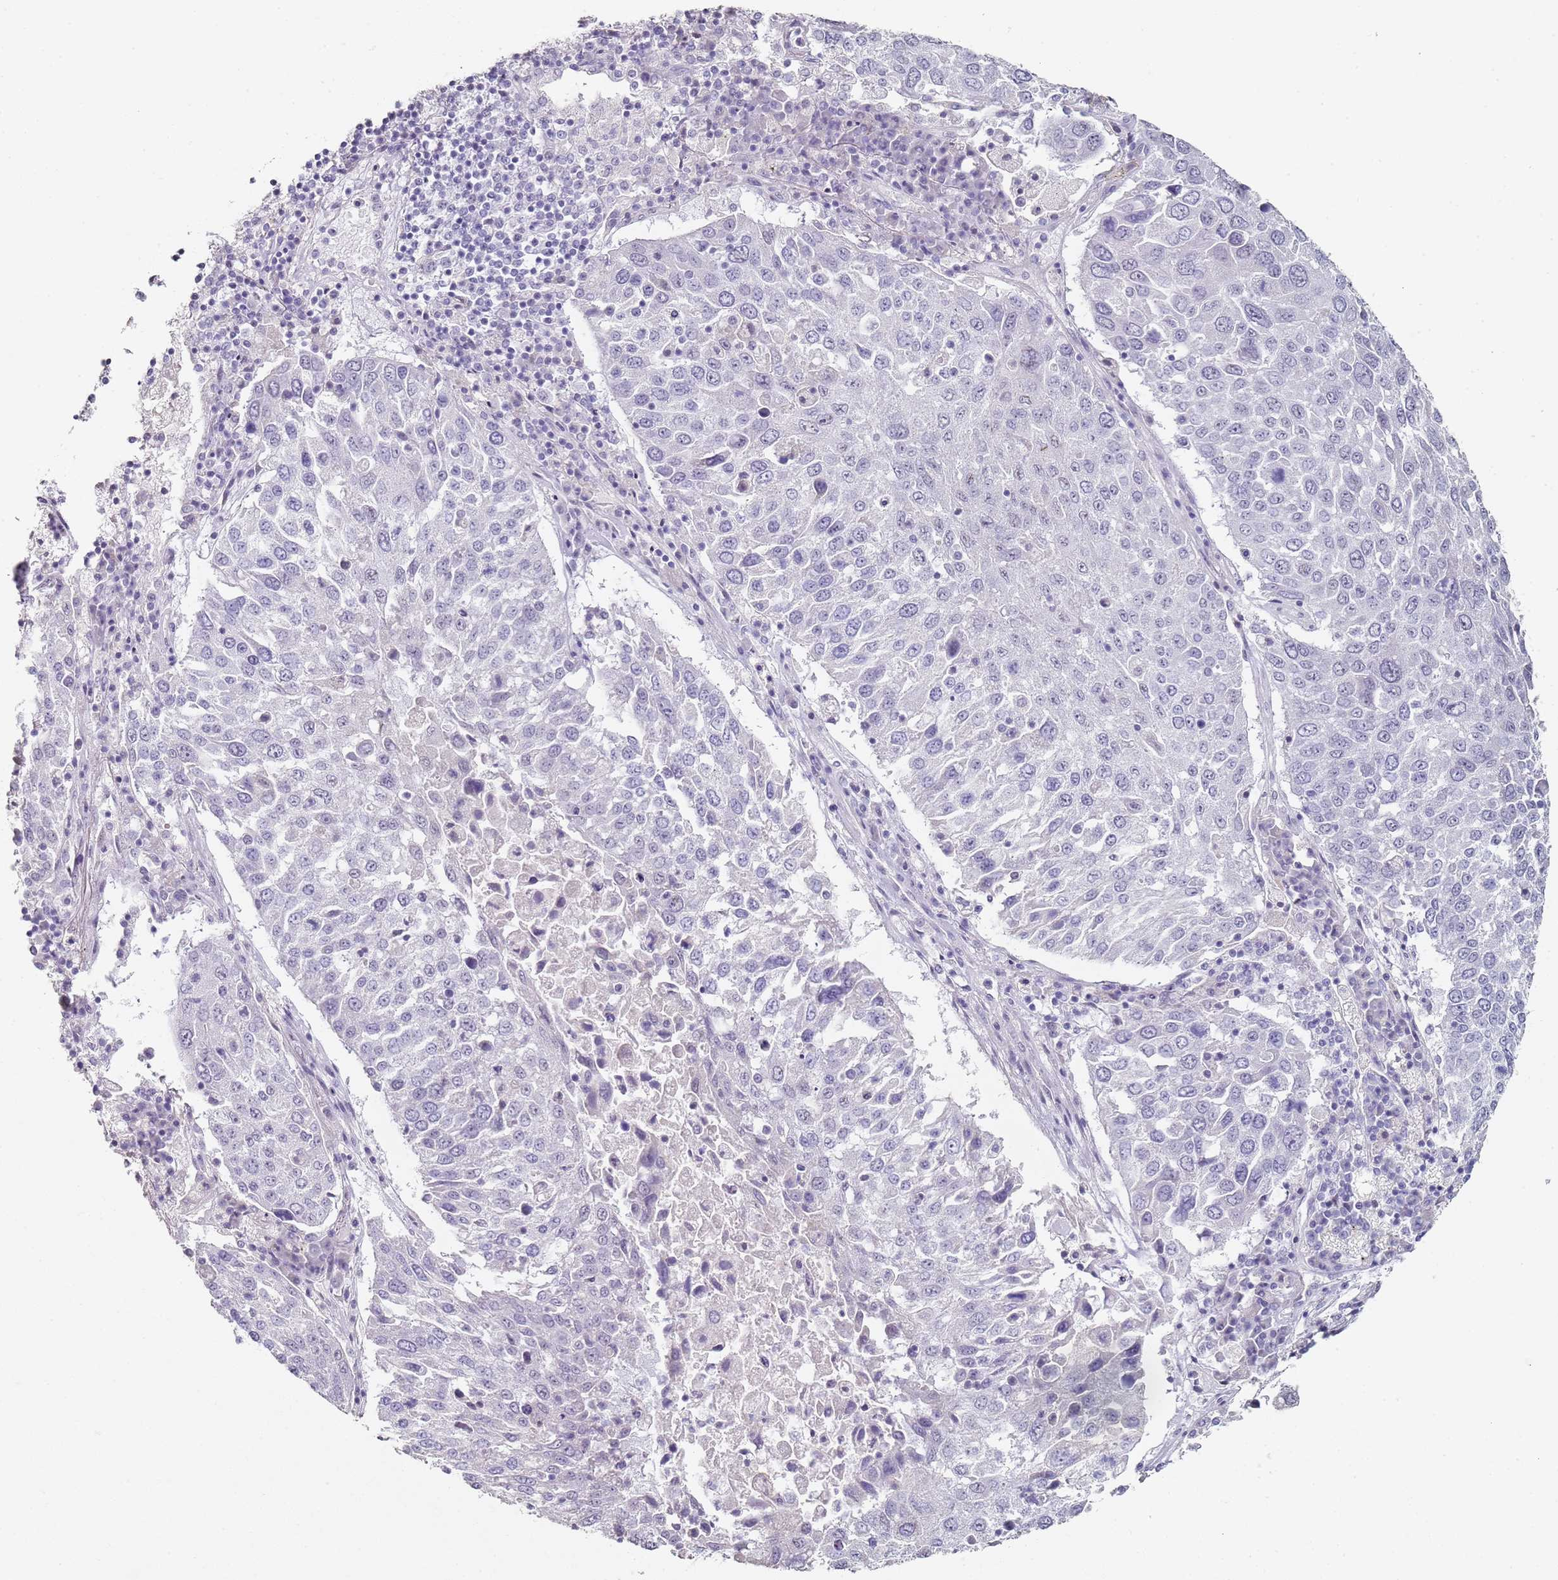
{"staining": {"intensity": "negative", "quantity": "none", "location": "none"}, "tissue": "lung cancer", "cell_type": "Tumor cells", "image_type": "cancer", "snomed": [{"axis": "morphology", "description": "Squamous cell carcinoma, NOS"}, {"axis": "topography", "description": "Lung"}], "caption": "IHC histopathology image of human squamous cell carcinoma (lung) stained for a protein (brown), which displays no staining in tumor cells.", "gene": "DNAH11", "patient": {"sex": "male", "age": 65}}